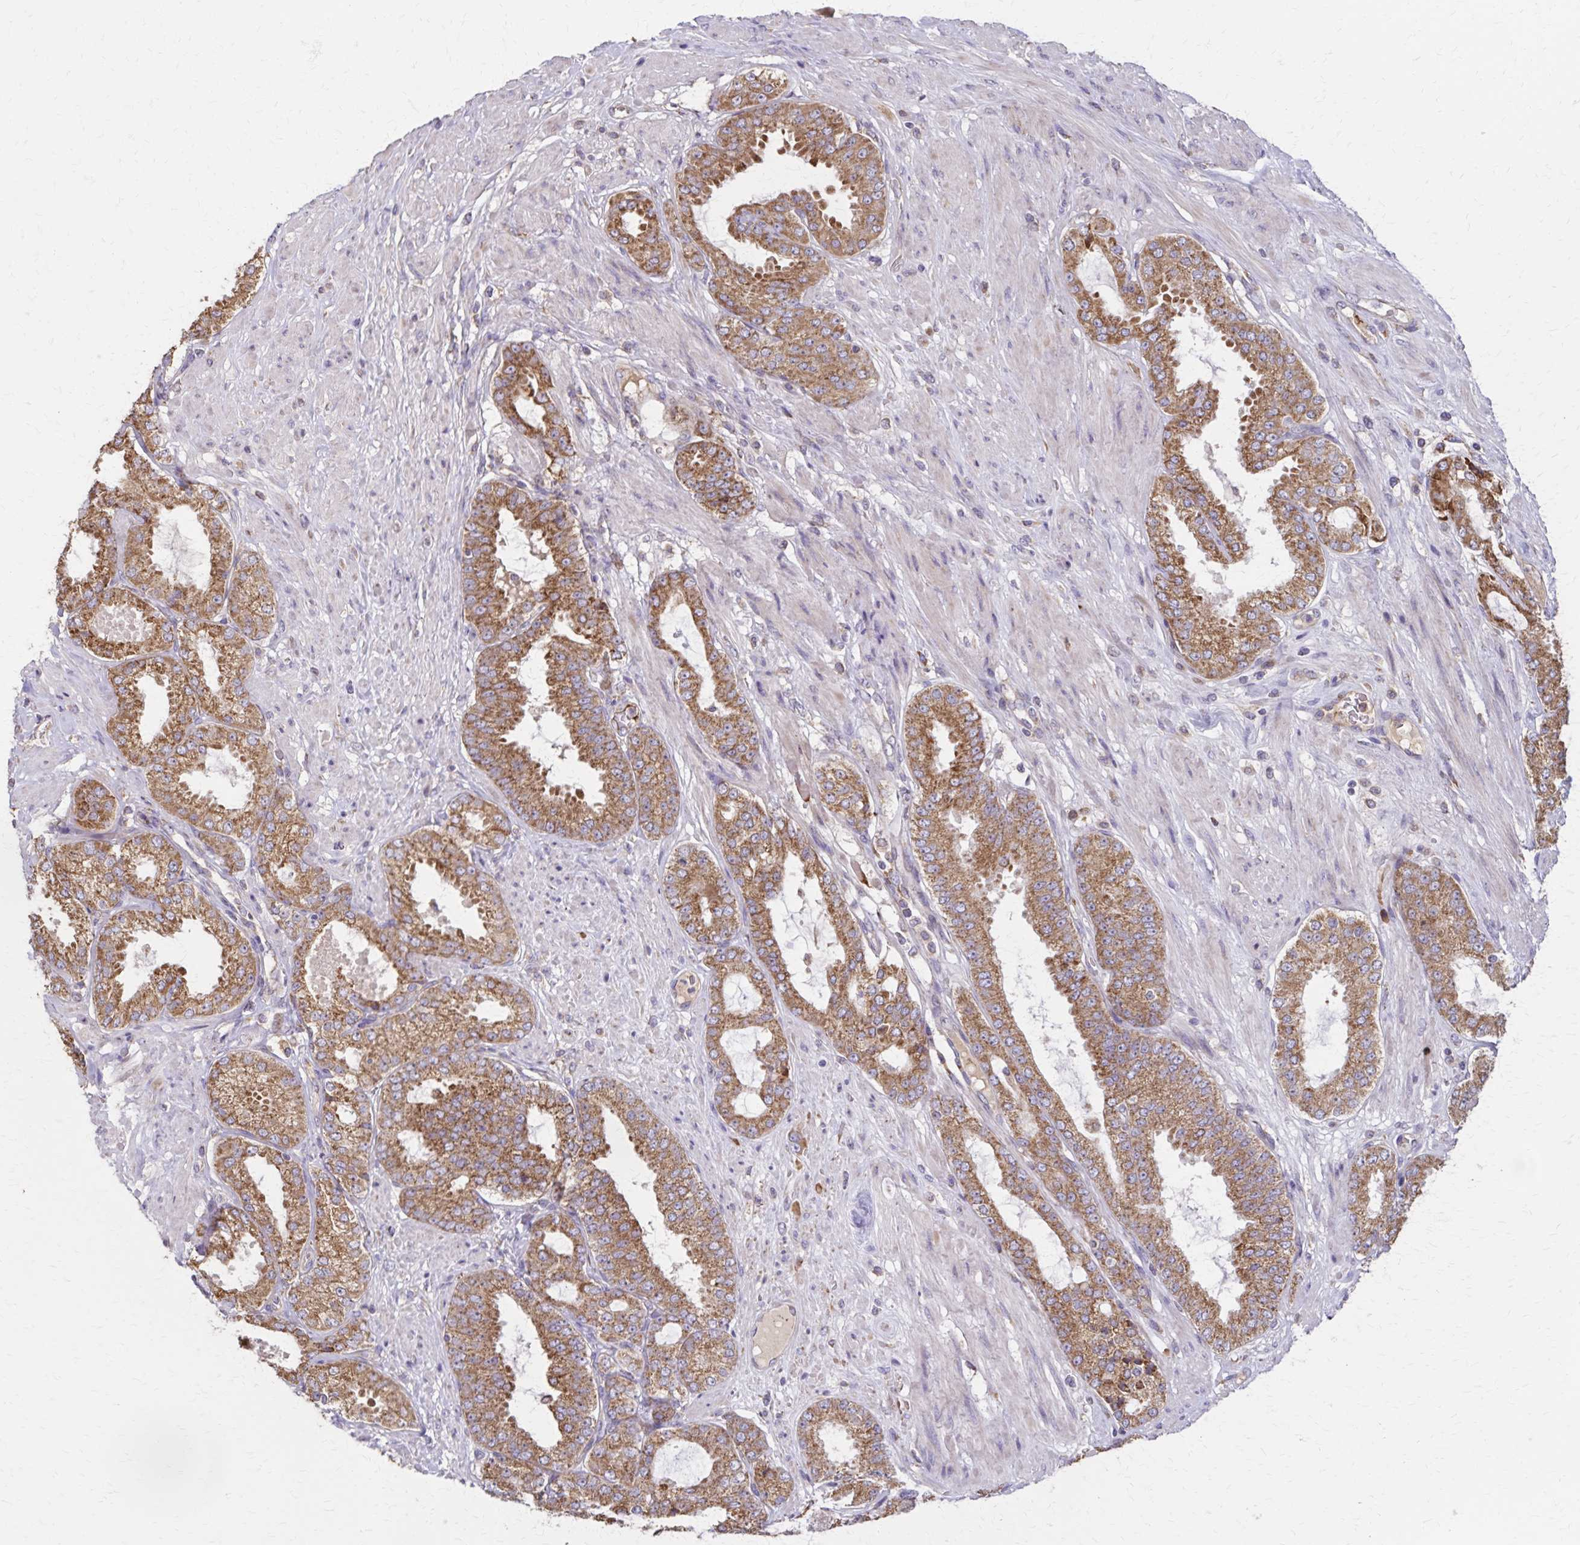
{"staining": {"intensity": "moderate", "quantity": ">75%", "location": "cytoplasmic/membranous"}, "tissue": "prostate cancer", "cell_type": "Tumor cells", "image_type": "cancer", "snomed": [{"axis": "morphology", "description": "Adenocarcinoma, High grade"}, {"axis": "topography", "description": "Prostate"}], "caption": "A brown stain highlights moderate cytoplasmic/membranous positivity of a protein in prostate high-grade adenocarcinoma tumor cells.", "gene": "RNF10", "patient": {"sex": "male", "age": 71}}